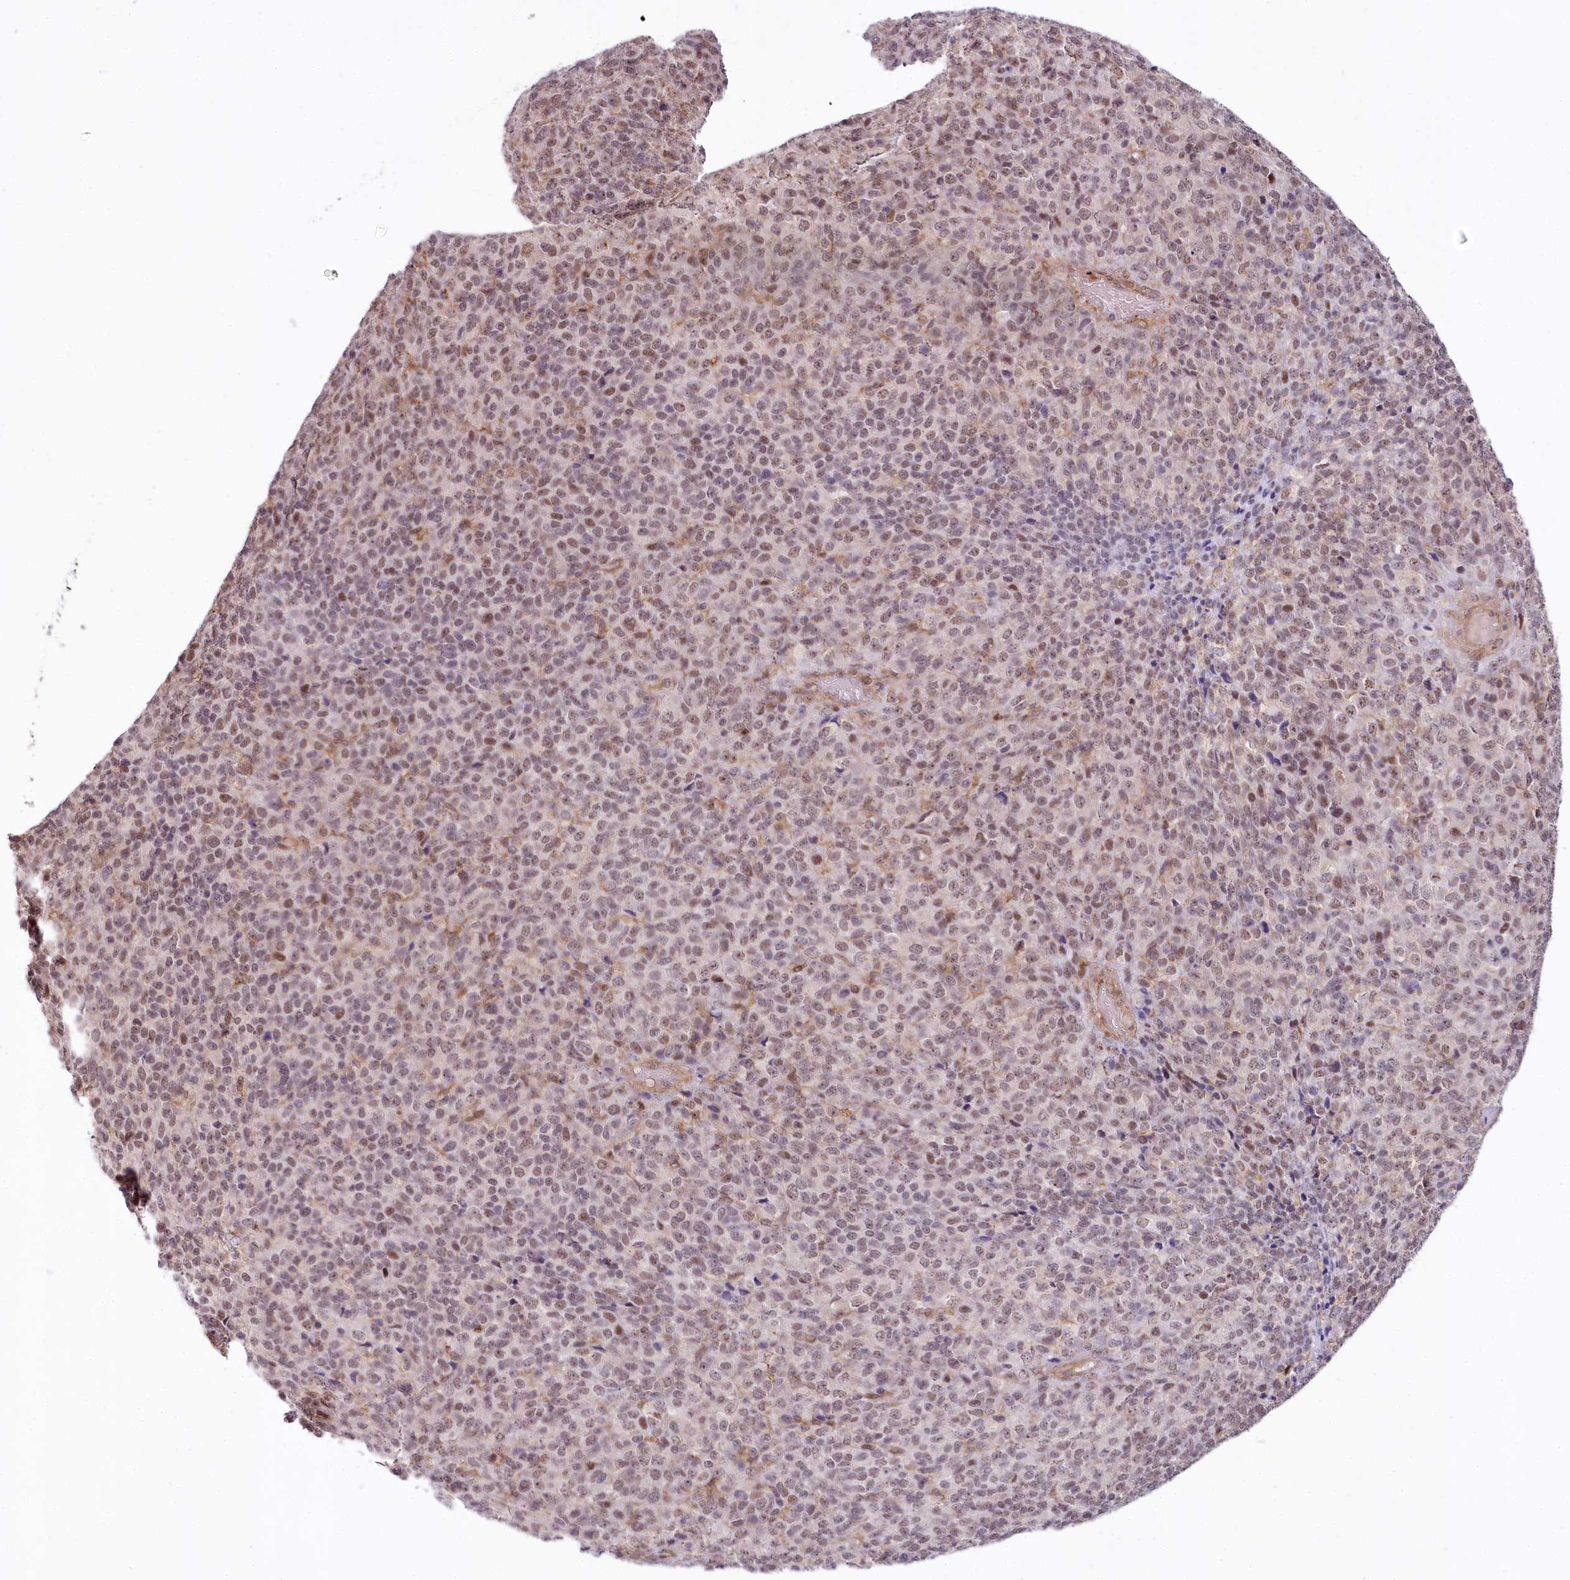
{"staining": {"intensity": "weak", "quantity": "25%-75%", "location": "nuclear"}, "tissue": "melanoma", "cell_type": "Tumor cells", "image_type": "cancer", "snomed": [{"axis": "morphology", "description": "Malignant melanoma, Metastatic site"}, {"axis": "topography", "description": "Brain"}], "caption": "Malignant melanoma (metastatic site) stained with DAB IHC demonstrates low levels of weak nuclear positivity in approximately 25%-75% of tumor cells.", "gene": "TUBGCP2", "patient": {"sex": "female", "age": 56}}